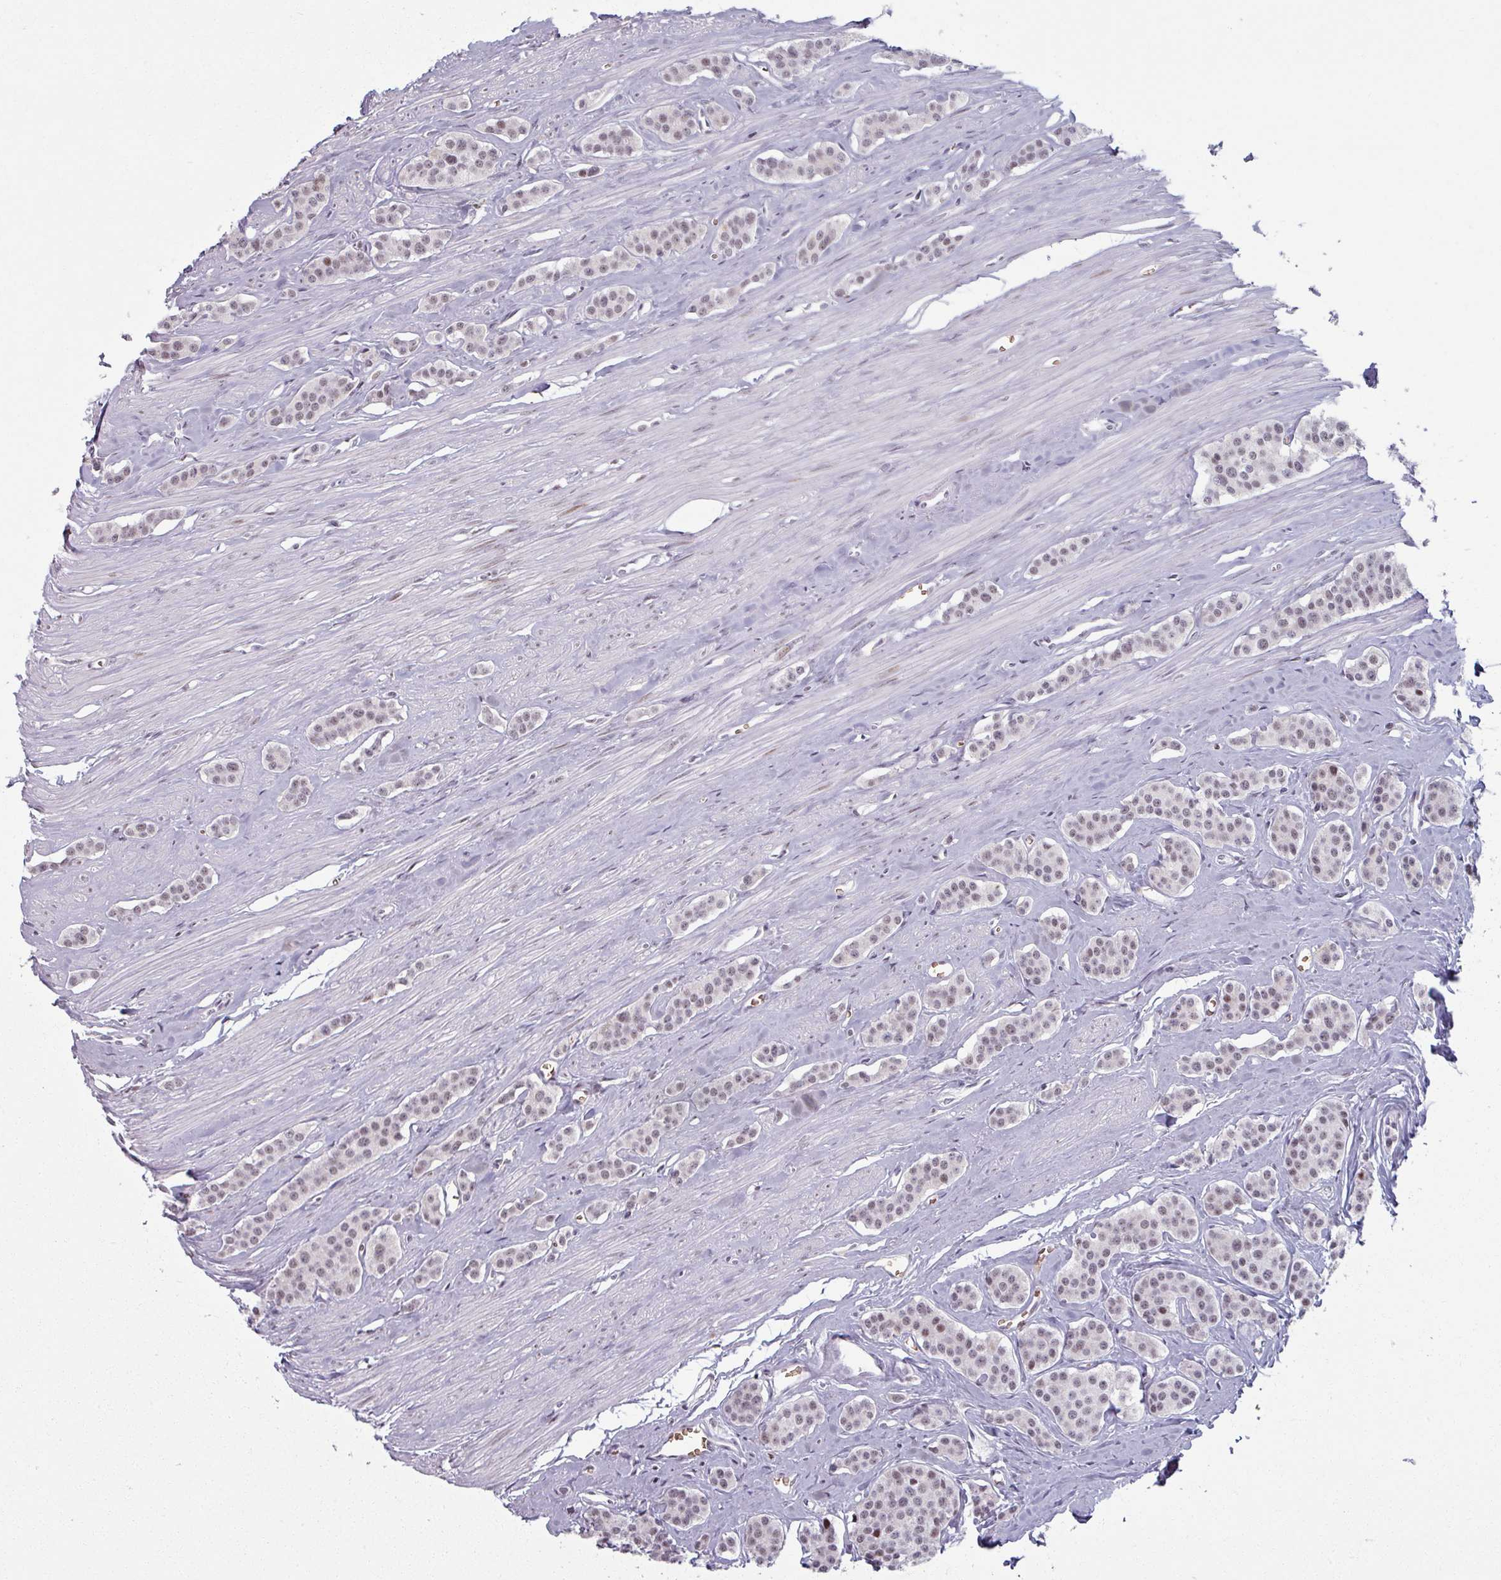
{"staining": {"intensity": "weak", "quantity": "25%-75%", "location": "nuclear"}, "tissue": "carcinoid", "cell_type": "Tumor cells", "image_type": "cancer", "snomed": [{"axis": "morphology", "description": "Carcinoid, malignant, NOS"}, {"axis": "topography", "description": "Small intestine"}], "caption": "Immunohistochemical staining of human carcinoid displays low levels of weak nuclear expression in about 25%-75% of tumor cells. The staining was performed using DAB to visualize the protein expression in brown, while the nuclei were stained in blue with hematoxylin (Magnification: 20x).", "gene": "NCOR1", "patient": {"sex": "male", "age": 60}}